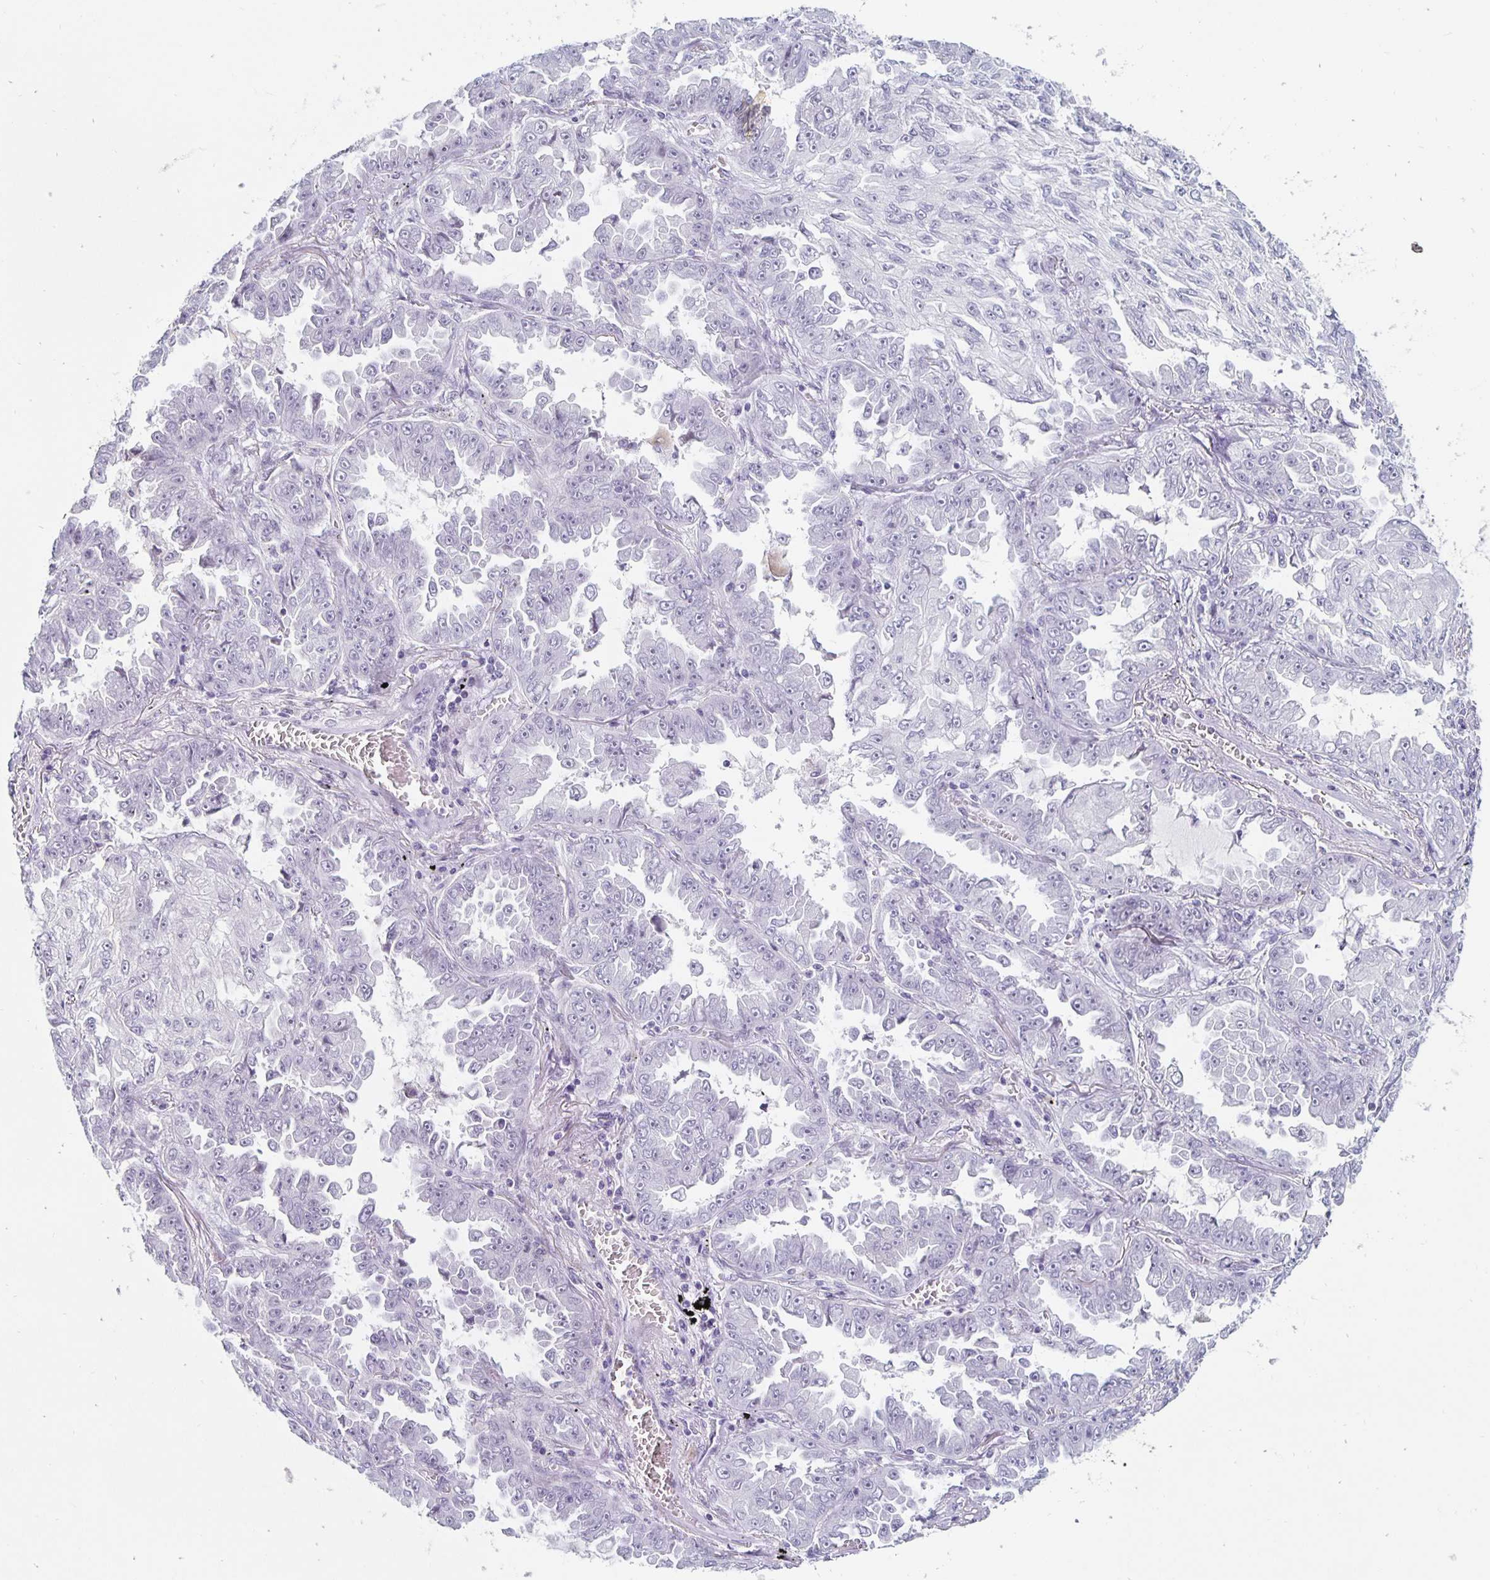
{"staining": {"intensity": "negative", "quantity": "none", "location": "none"}, "tissue": "lung cancer", "cell_type": "Tumor cells", "image_type": "cancer", "snomed": [{"axis": "morphology", "description": "Adenocarcinoma, NOS"}, {"axis": "topography", "description": "Lung"}], "caption": "Lung cancer (adenocarcinoma) was stained to show a protein in brown. There is no significant expression in tumor cells.", "gene": "KCNQ2", "patient": {"sex": "female", "age": 52}}